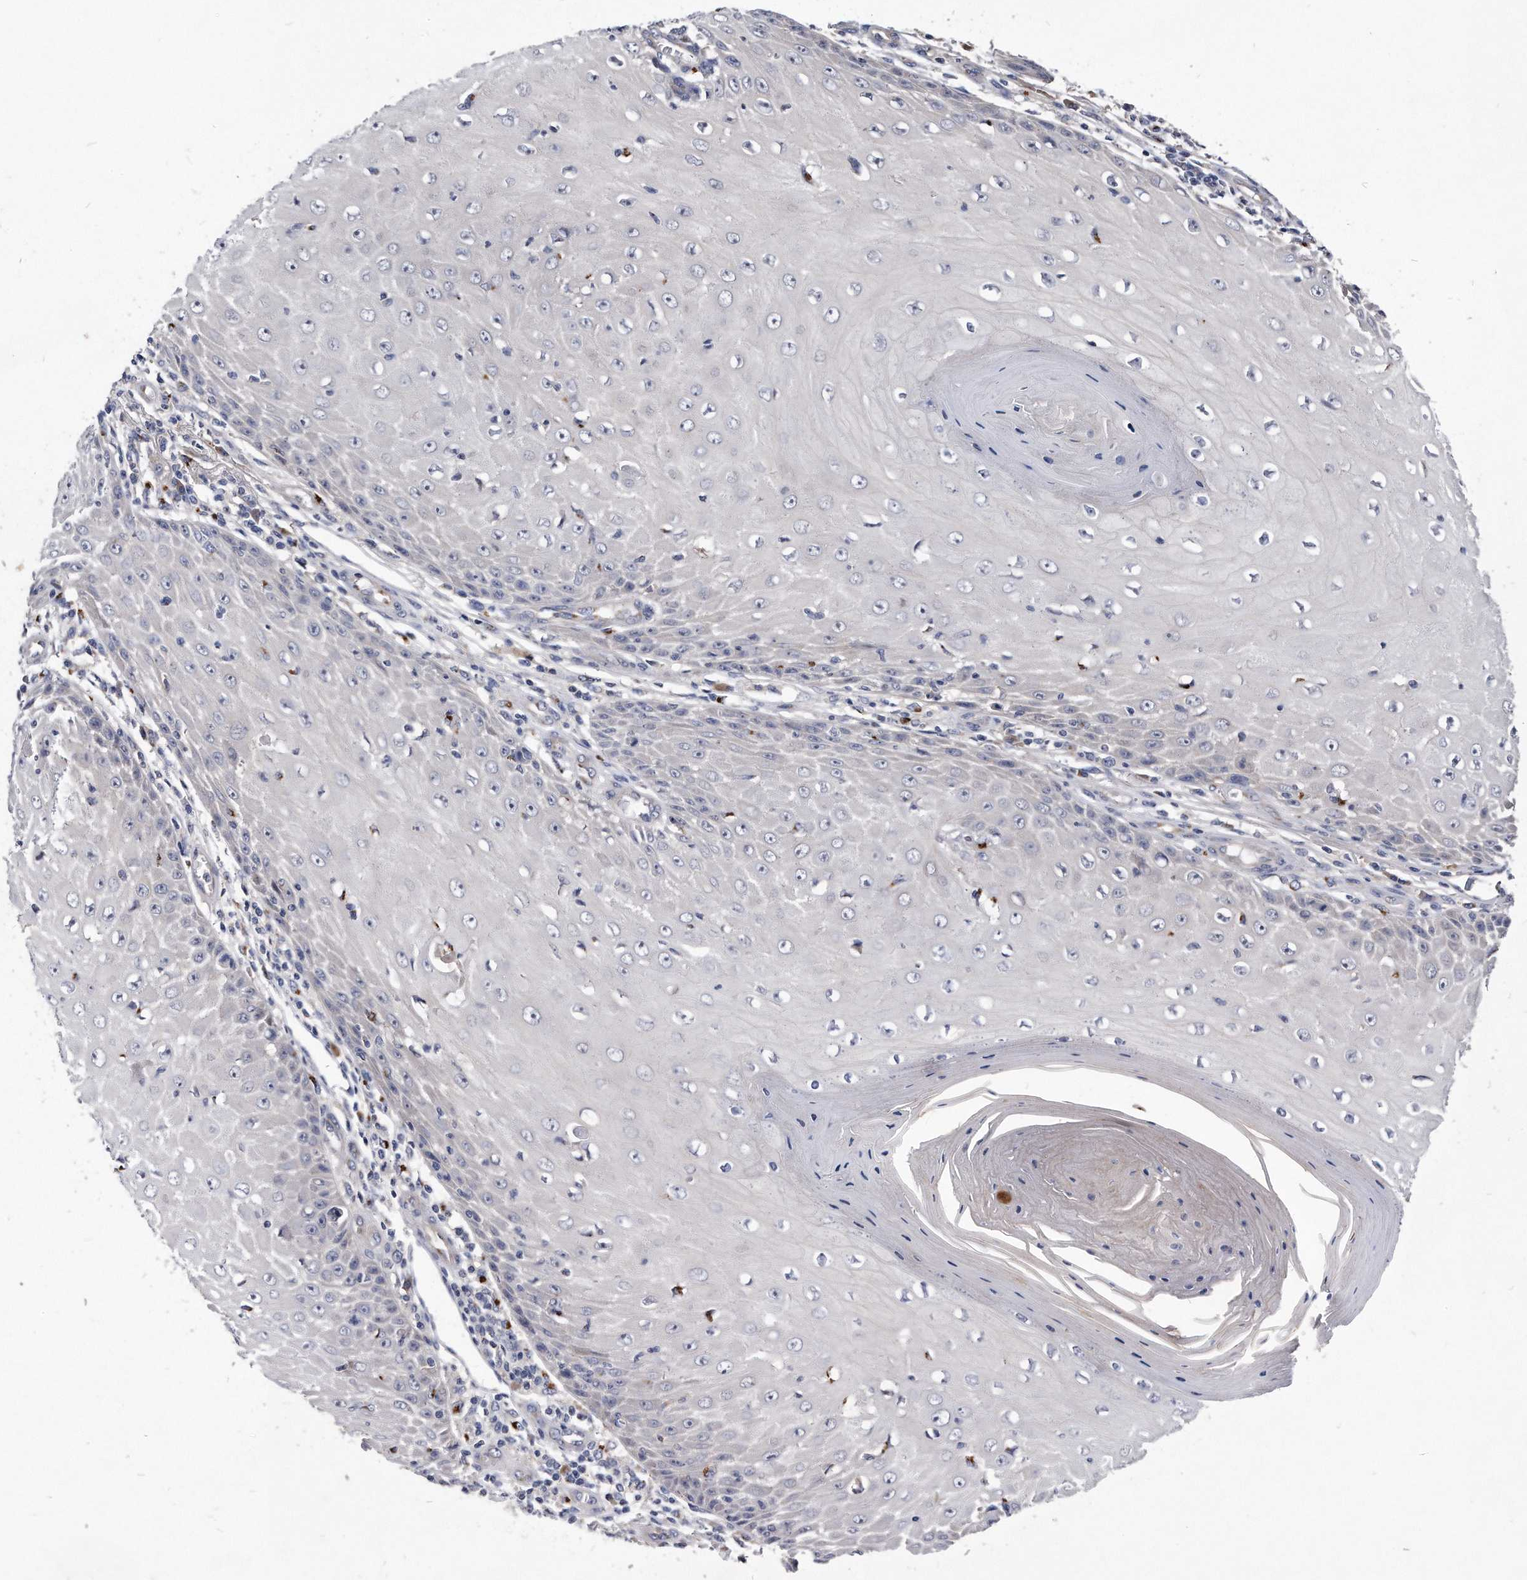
{"staining": {"intensity": "negative", "quantity": "none", "location": "none"}, "tissue": "skin cancer", "cell_type": "Tumor cells", "image_type": "cancer", "snomed": [{"axis": "morphology", "description": "Squamous cell carcinoma, NOS"}, {"axis": "topography", "description": "Skin"}], "caption": "A high-resolution micrograph shows immunohistochemistry (IHC) staining of squamous cell carcinoma (skin), which demonstrates no significant staining in tumor cells. (IHC, brightfield microscopy, high magnification).", "gene": "MGAT4A", "patient": {"sex": "female", "age": 73}}